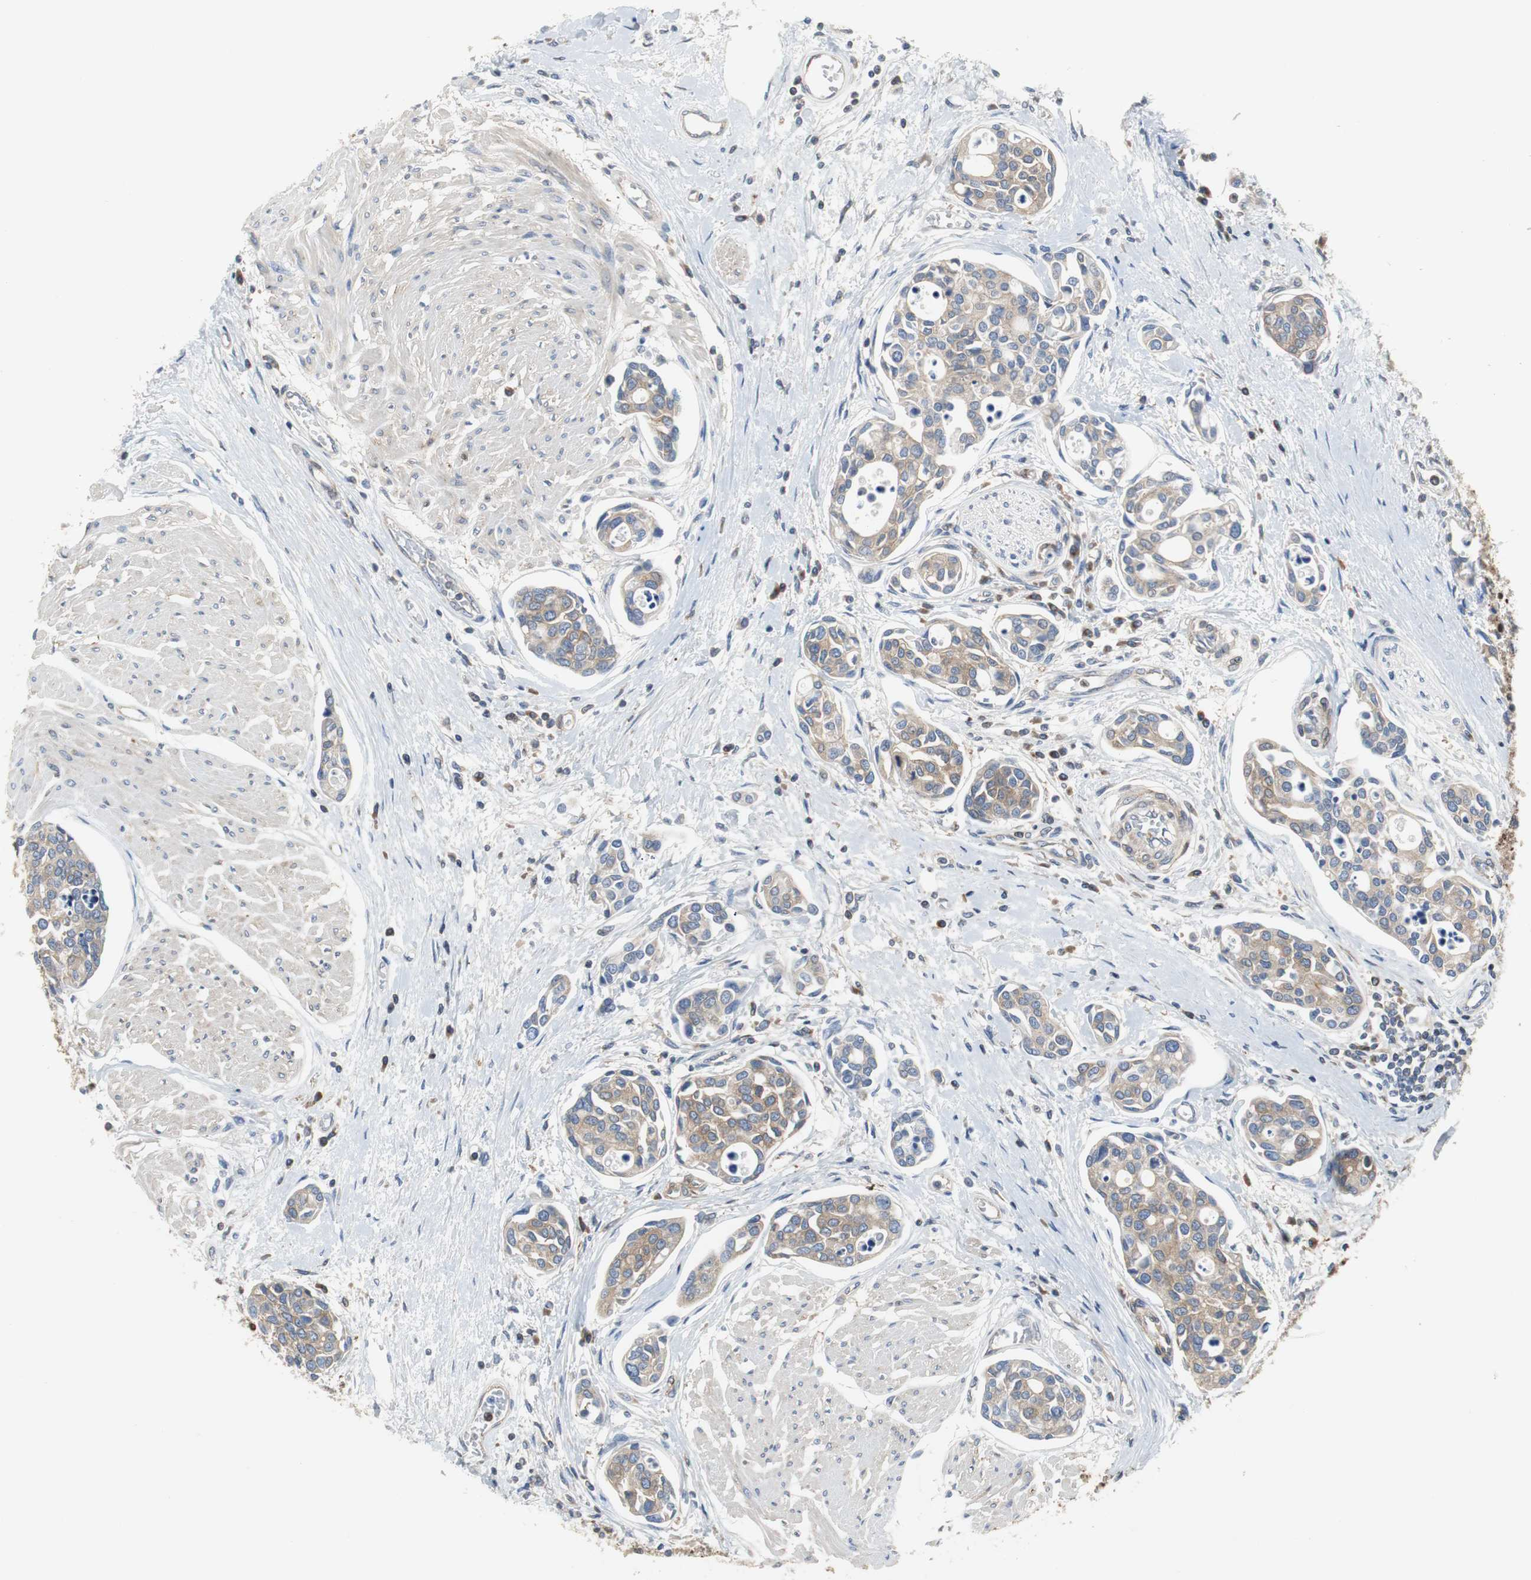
{"staining": {"intensity": "weak", "quantity": "25%-75%", "location": "cytoplasmic/membranous"}, "tissue": "urothelial cancer", "cell_type": "Tumor cells", "image_type": "cancer", "snomed": [{"axis": "morphology", "description": "Urothelial carcinoma, High grade"}, {"axis": "topography", "description": "Urinary bladder"}], "caption": "This histopathology image displays IHC staining of human high-grade urothelial carcinoma, with low weak cytoplasmic/membranous positivity in about 25%-75% of tumor cells.", "gene": "GYS1", "patient": {"sex": "male", "age": 78}}